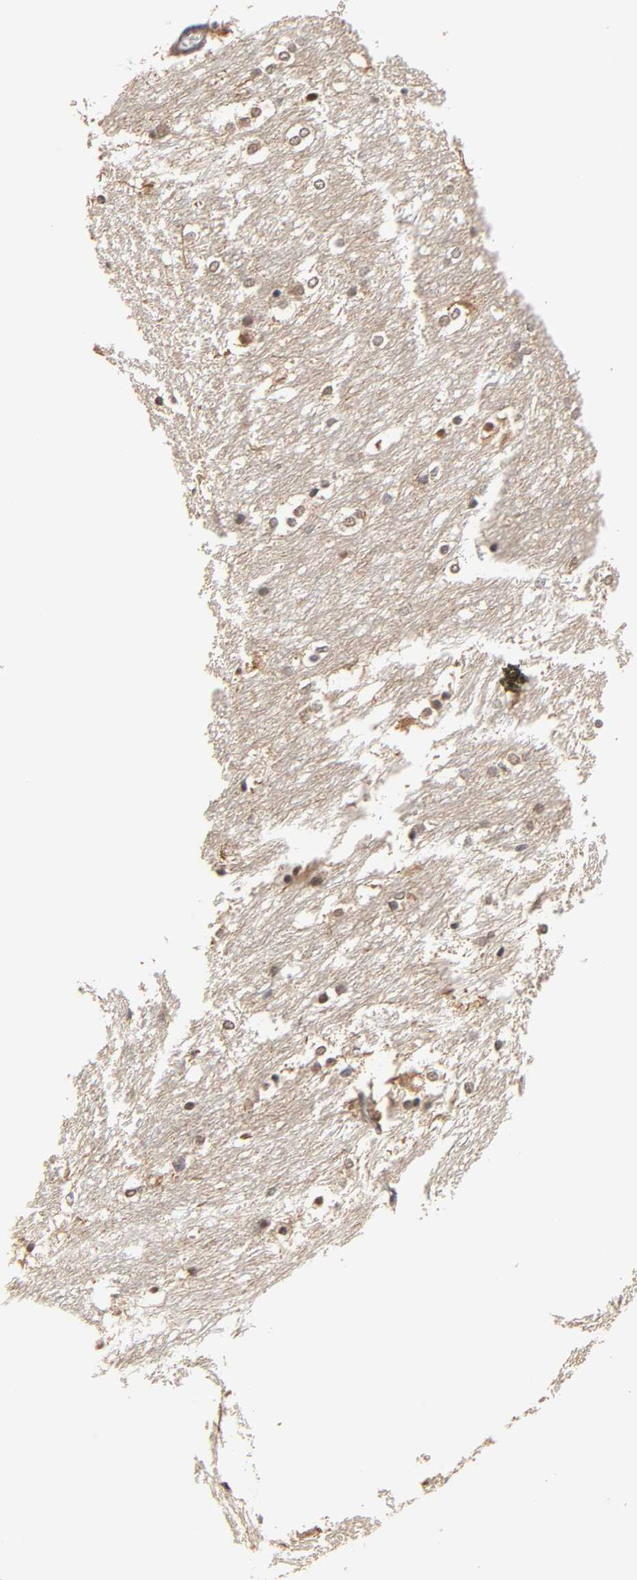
{"staining": {"intensity": "moderate", "quantity": "25%-75%", "location": "nuclear"}, "tissue": "caudate", "cell_type": "Glial cells", "image_type": "normal", "snomed": [{"axis": "morphology", "description": "Normal tissue, NOS"}, {"axis": "topography", "description": "Lateral ventricle wall"}], "caption": "This image shows benign caudate stained with immunohistochemistry to label a protein in brown. The nuclear of glial cells show moderate positivity for the protein. Nuclei are counter-stained blue.", "gene": "HTR1E", "patient": {"sex": "female", "age": 19}}